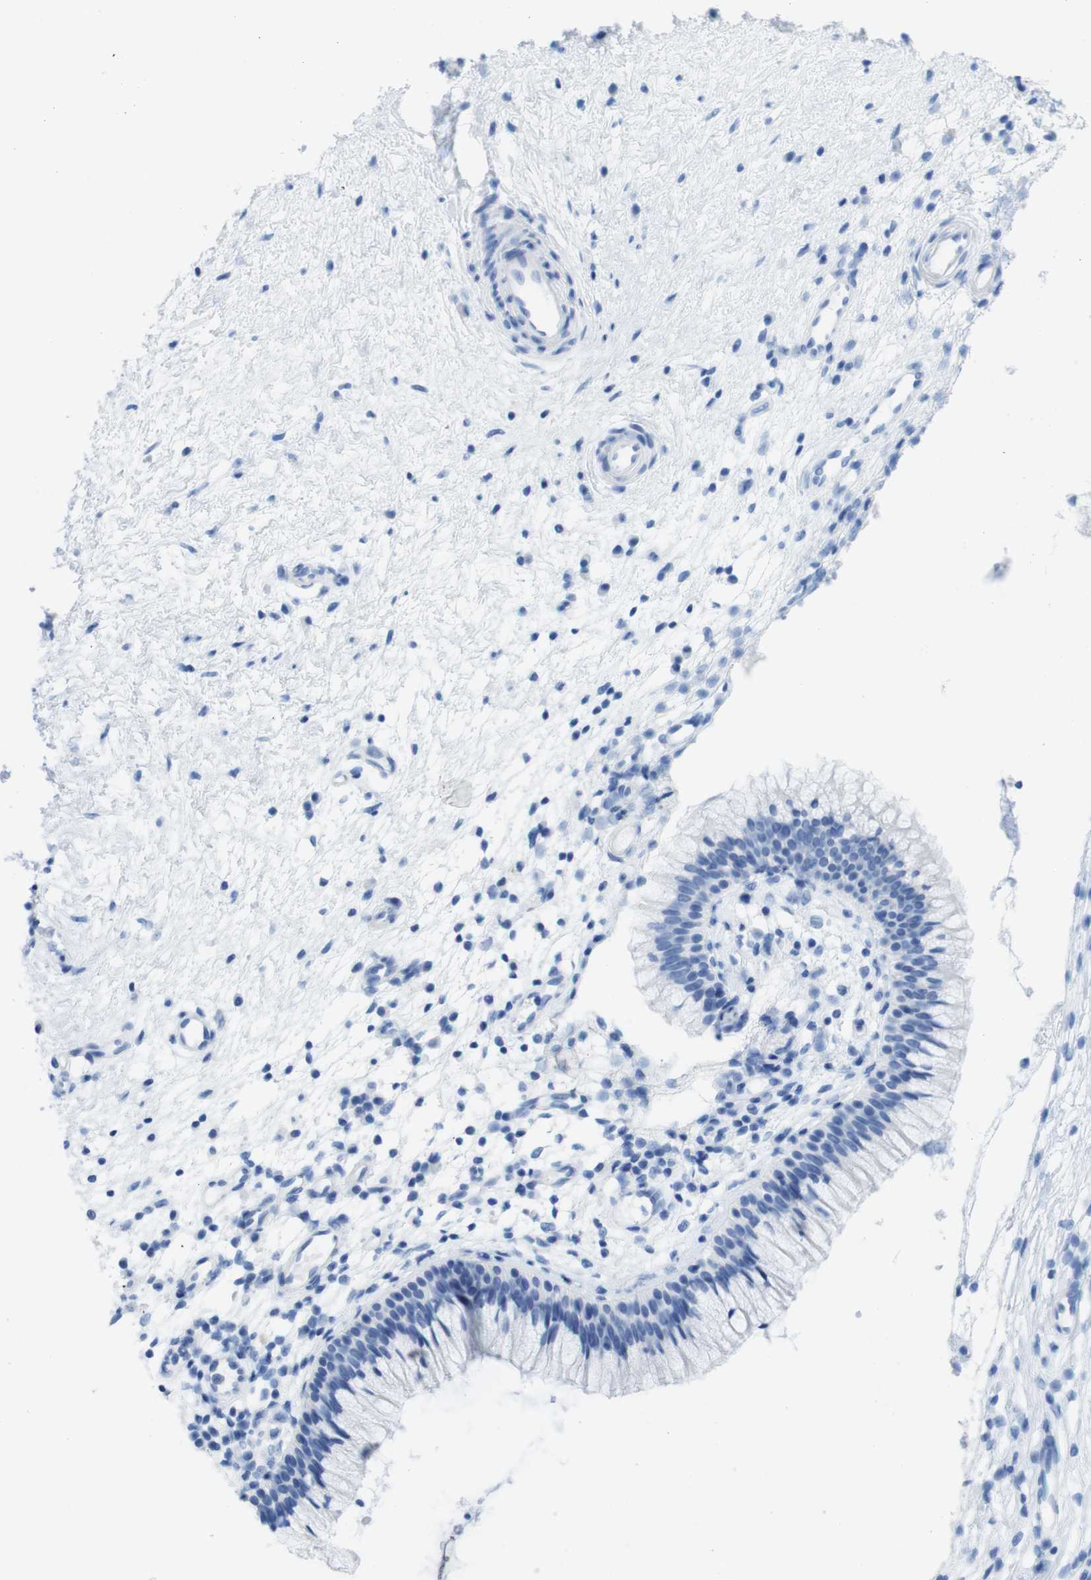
{"staining": {"intensity": "negative", "quantity": "none", "location": "none"}, "tissue": "nasopharynx", "cell_type": "Respiratory epithelial cells", "image_type": "normal", "snomed": [{"axis": "morphology", "description": "Normal tissue, NOS"}, {"axis": "topography", "description": "Nasopharynx"}], "caption": "Nasopharynx stained for a protein using immunohistochemistry (IHC) exhibits no staining respiratory epithelial cells.", "gene": "MYH7", "patient": {"sex": "male", "age": 21}}